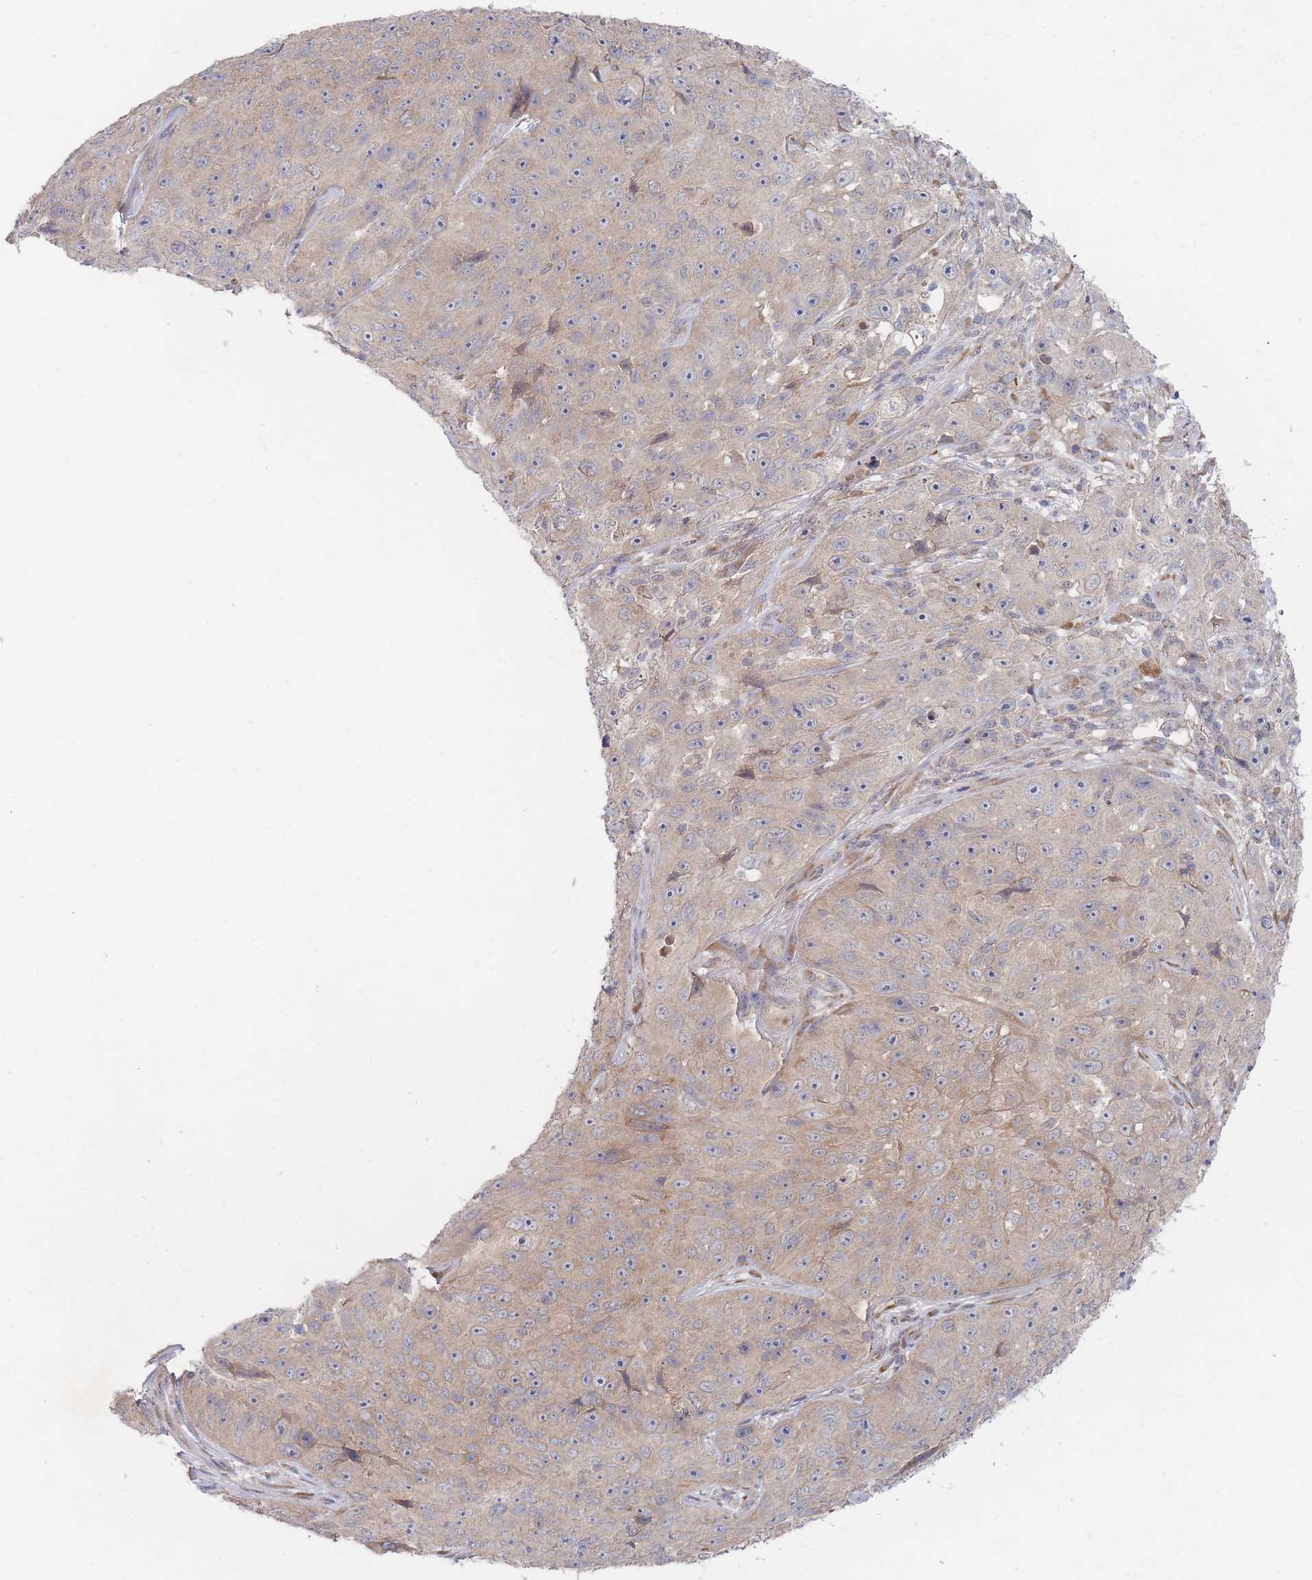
{"staining": {"intensity": "weak", "quantity": "<25%", "location": "cytoplasmic/membranous"}, "tissue": "skin cancer", "cell_type": "Tumor cells", "image_type": "cancer", "snomed": [{"axis": "morphology", "description": "Squamous cell carcinoma, NOS"}, {"axis": "topography", "description": "Skin"}], "caption": "DAB (3,3'-diaminobenzidine) immunohistochemical staining of skin cancer displays no significant positivity in tumor cells.", "gene": "SLC35F5", "patient": {"sex": "female", "age": 87}}